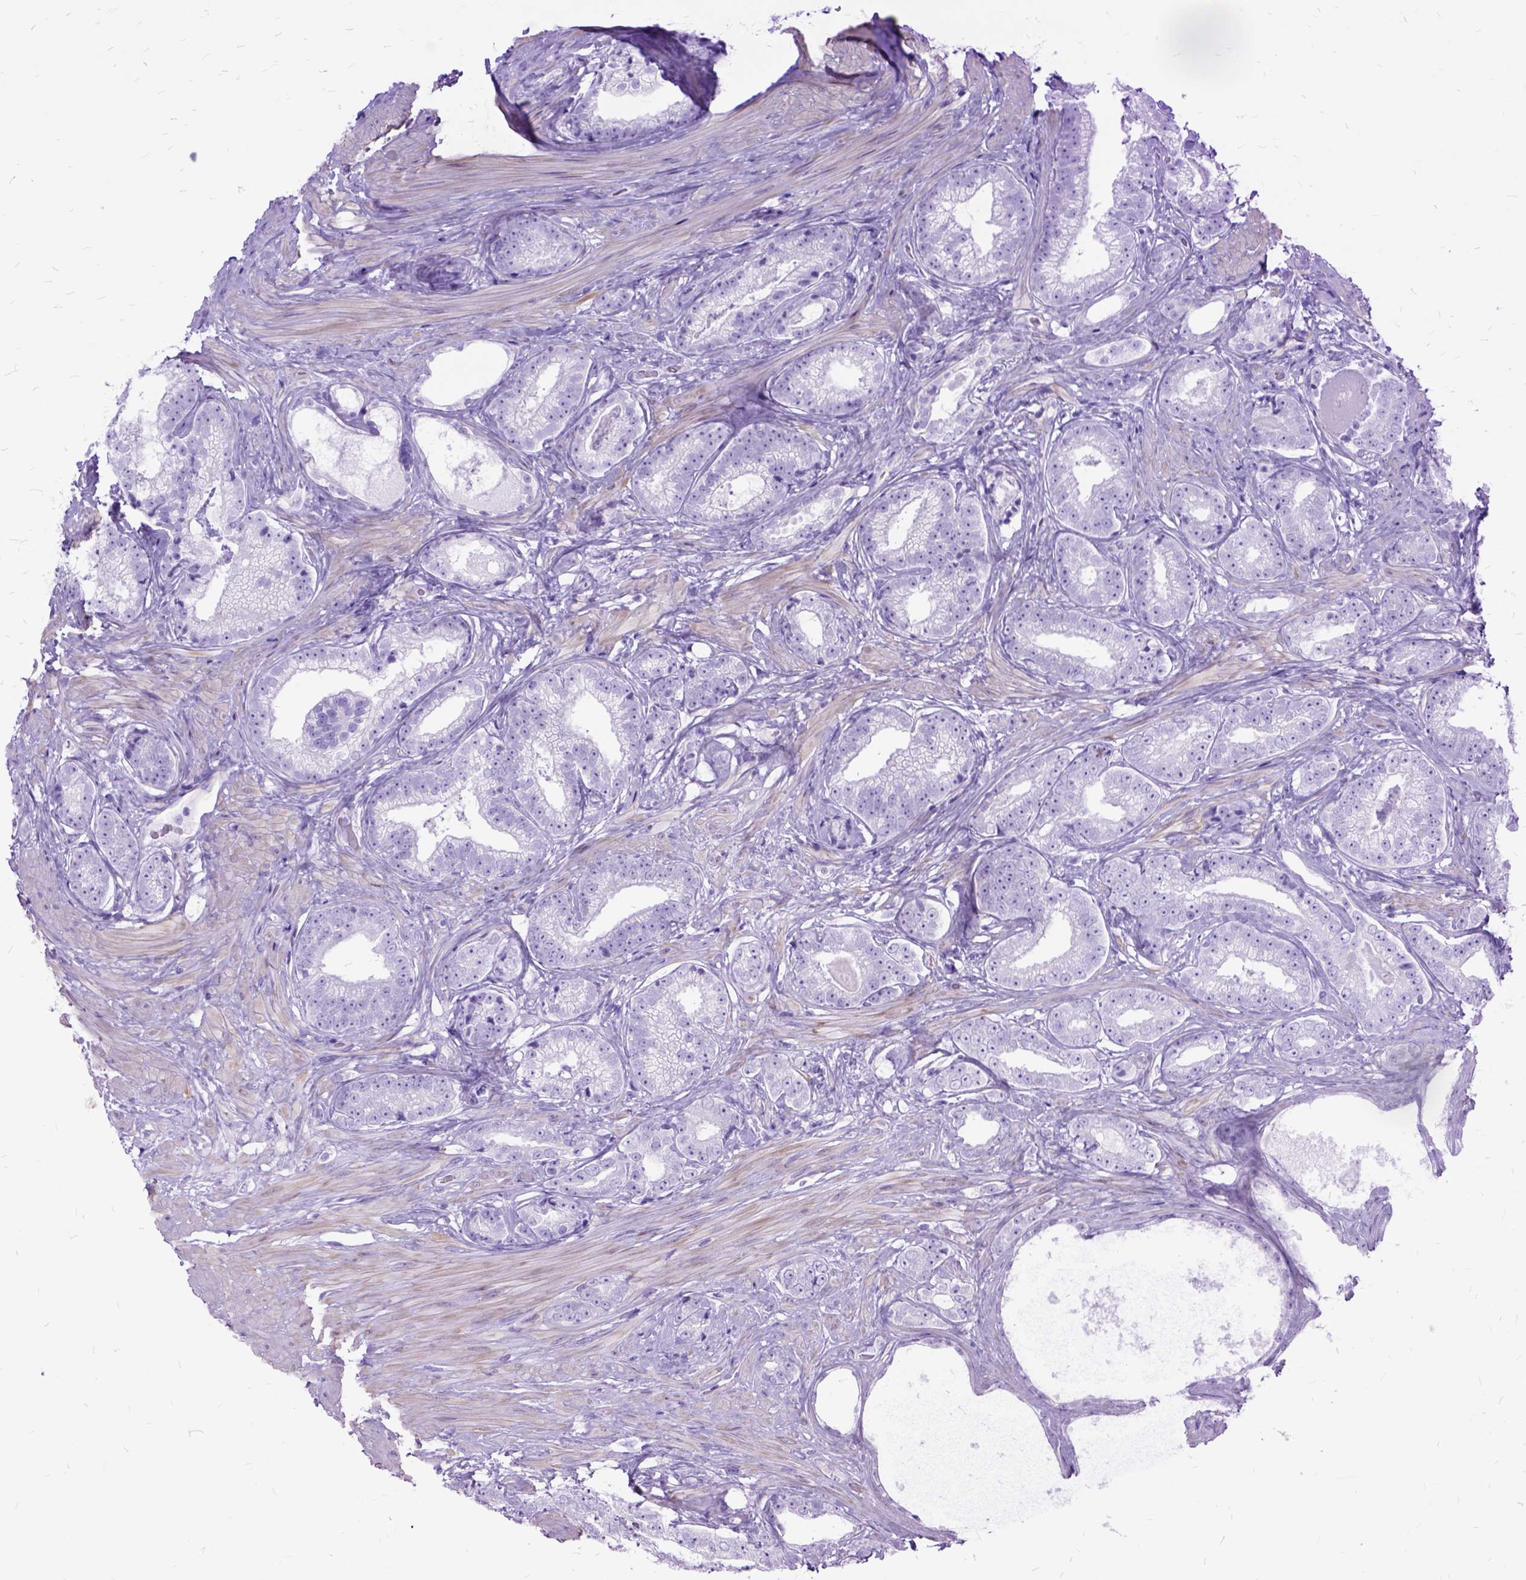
{"staining": {"intensity": "negative", "quantity": "none", "location": "none"}, "tissue": "prostate cancer", "cell_type": "Tumor cells", "image_type": "cancer", "snomed": [{"axis": "morphology", "description": "Adenocarcinoma, Low grade"}, {"axis": "topography", "description": "Prostate"}], "caption": "A photomicrograph of prostate low-grade adenocarcinoma stained for a protein exhibits no brown staining in tumor cells. (Stains: DAB (3,3'-diaminobenzidine) immunohistochemistry with hematoxylin counter stain, Microscopy: brightfield microscopy at high magnification).", "gene": "ARL9", "patient": {"sex": "male", "age": 61}}